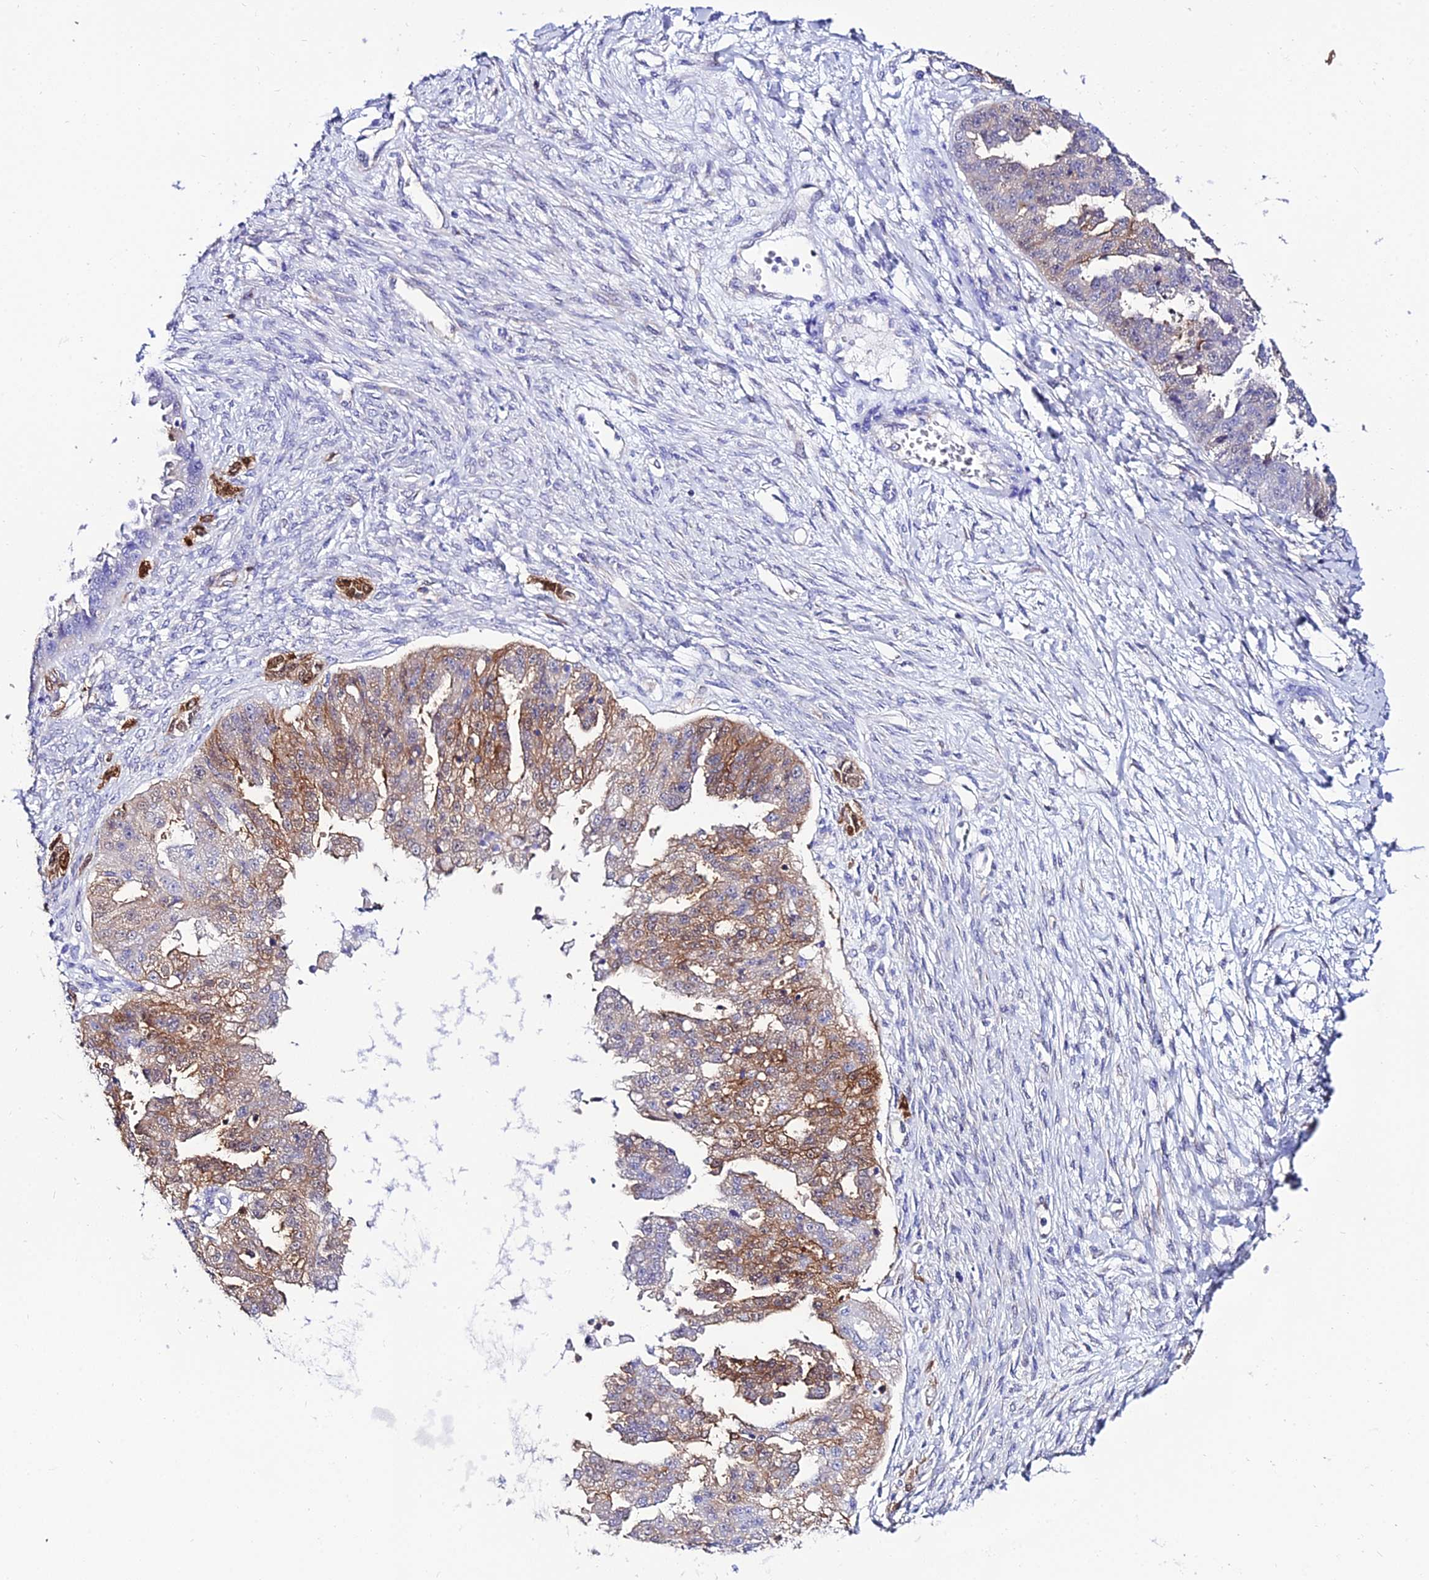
{"staining": {"intensity": "moderate", "quantity": "25%-75%", "location": "cytoplasmic/membranous"}, "tissue": "ovarian cancer", "cell_type": "Tumor cells", "image_type": "cancer", "snomed": [{"axis": "morphology", "description": "Cystadenocarcinoma, serous, NOS"}, {"axis": "topography", "description": "Ovary"}], "caption": "Serous cystadenocarcinoma (ovarian) was stained to show a protein in brown. There is medium levels of moderate cytoplasmic/membranous staining in about 25%-75% of tumor cells.", "gene": "S100A16", "patient": {"sex": "female", "age": 58}}